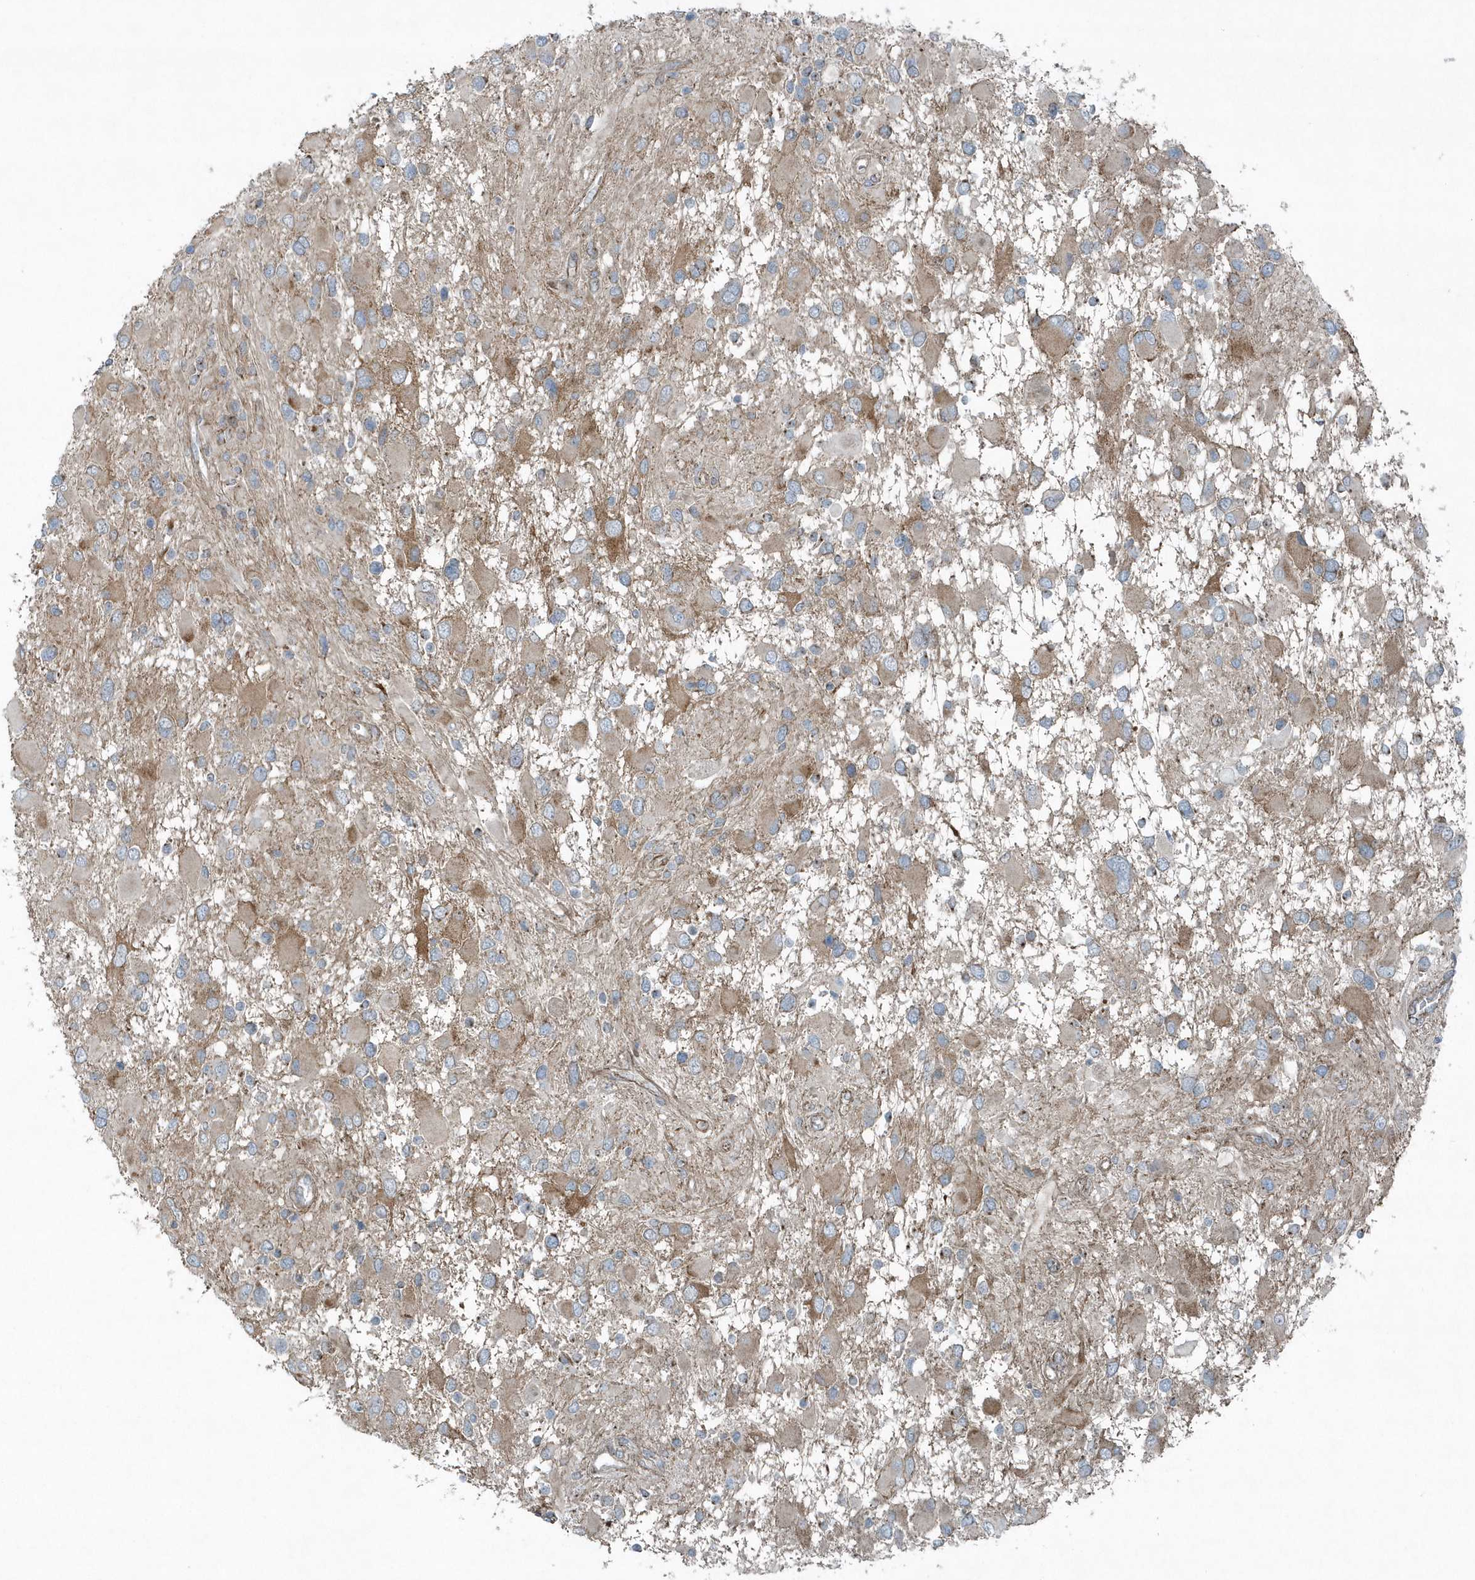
{"staining": {"intensity": "weak", "quantity": "<25%", "location": "cytoplasmic/membranous"}, "tissue": "glioma", "cell_type": "Tumor cells", "image_type": "cancer", "snomed": [{"axis": "morphology", "description": "Glioma, malignant, High grade"}, {"axis": "topography", "description": "Brain"}], "caption": "Immunohistochemistry micrograph of glioma stained for a protein (brown), which shows no expression in tumor cells.", "gene": "GCC2", "patient": {"sex": "male", "age": 53}}